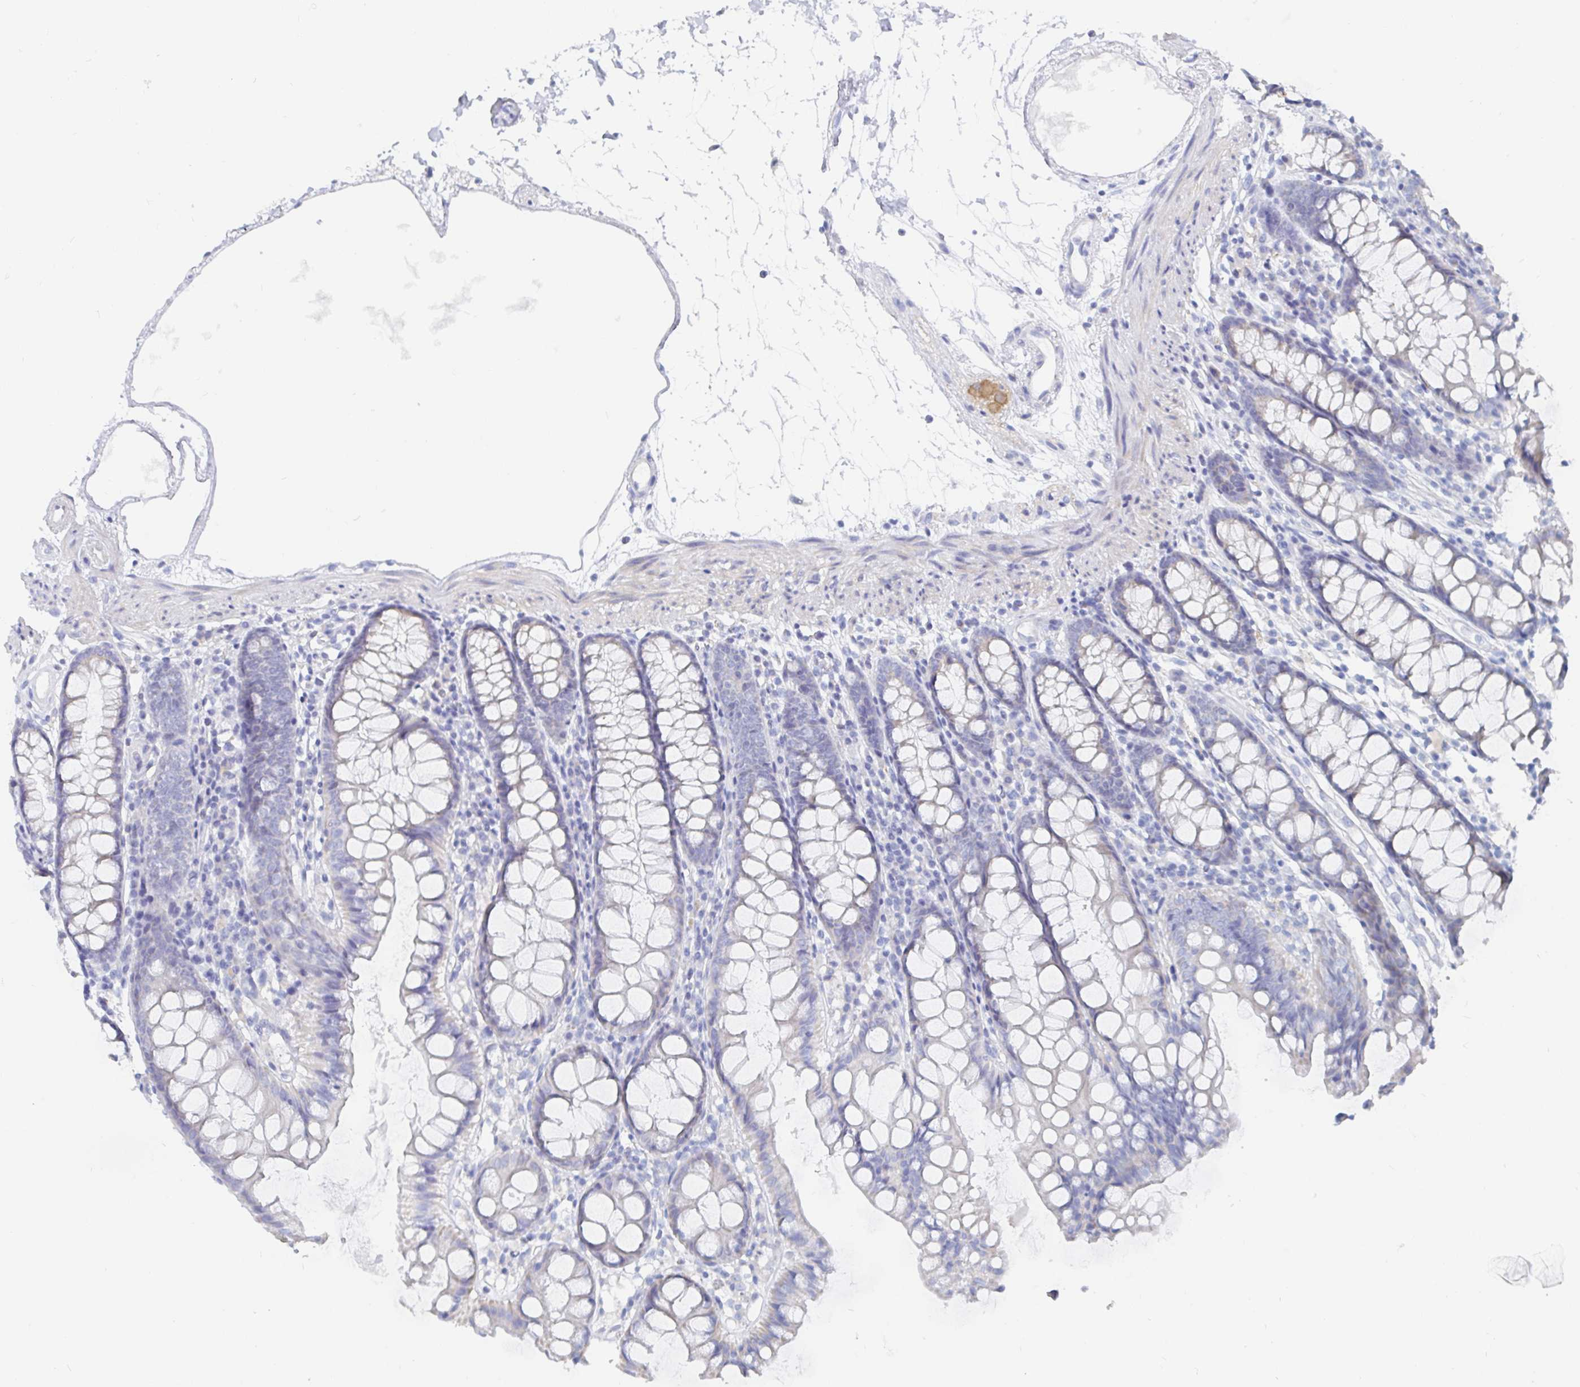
{"staining": {"intensity": "negative", "quantity": "none", "location": "none"}, "tissue": "colon", "cell_type": "Endothelial cells", "image_type": "normal", "snomed": [{"axis": "morphology", "description": "Normal tissue, NOS"}, {"axis": "topography", "description": "Colon"}], "caption": "This is an IHC image of unremarkable human colon. There is no staining in endothelial cells.", "gene": "PACSIN1", "patient": {"sex": "female", "age": 84}}